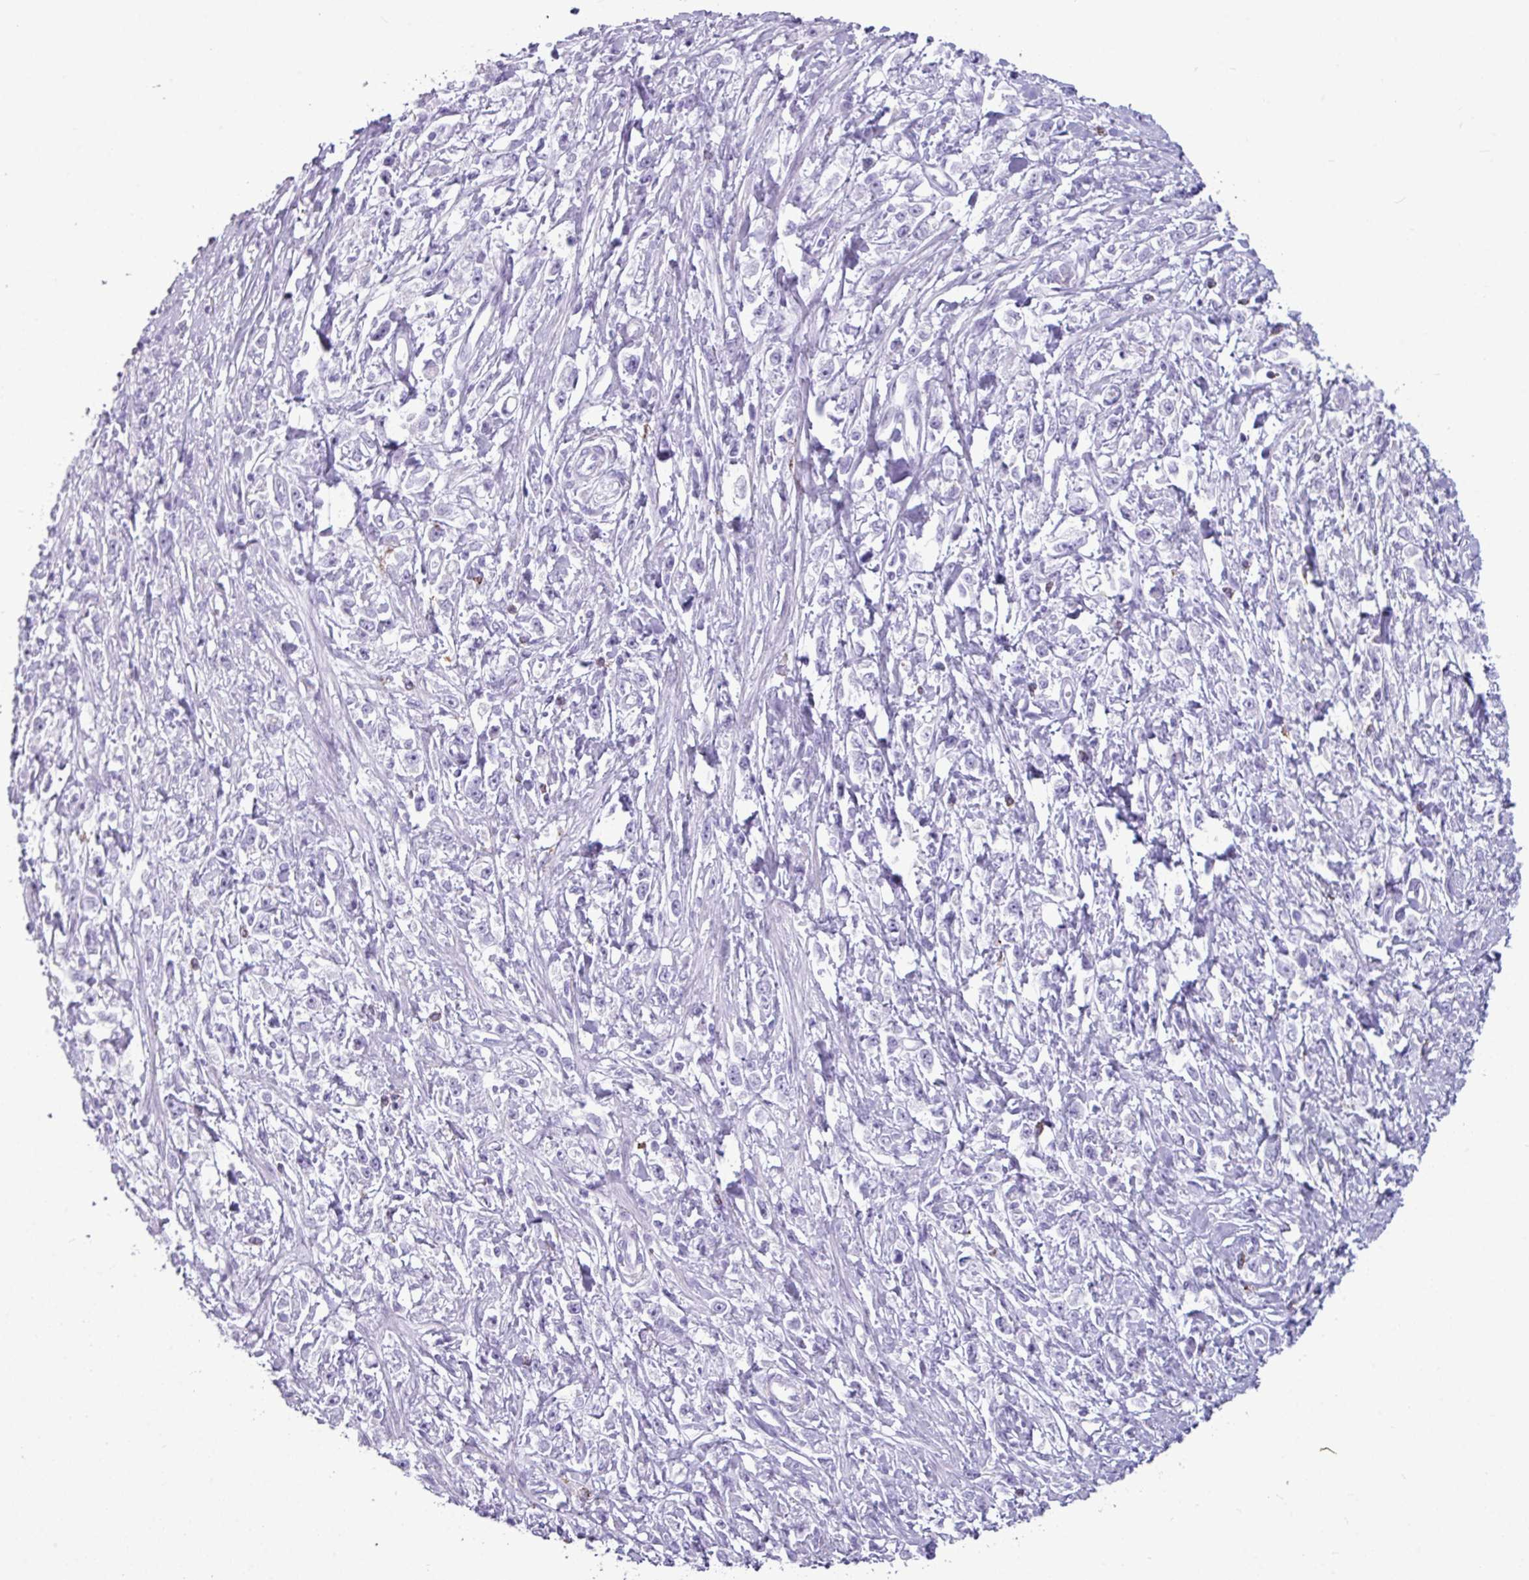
{"staining": {"intensity": "negative", "quantity": "none", "location": "none"}, "tissue": "stomach cancer", "cell_type": "Tumor cells", "image_type": "cancer", "snomed": [{"axis": "morphology", "description": "Adenocarcinoma, NOS"}, {"axis": "topography", "description": "Stomach"}], "caption": "Stomach cancer (adenocarcinoma) stained for a protein using immunohistochemistry (IHC) demonstrates no positivity tumor cells.", "gene": "AMY1B", "patient": {"sex": "female", "age": 59}}